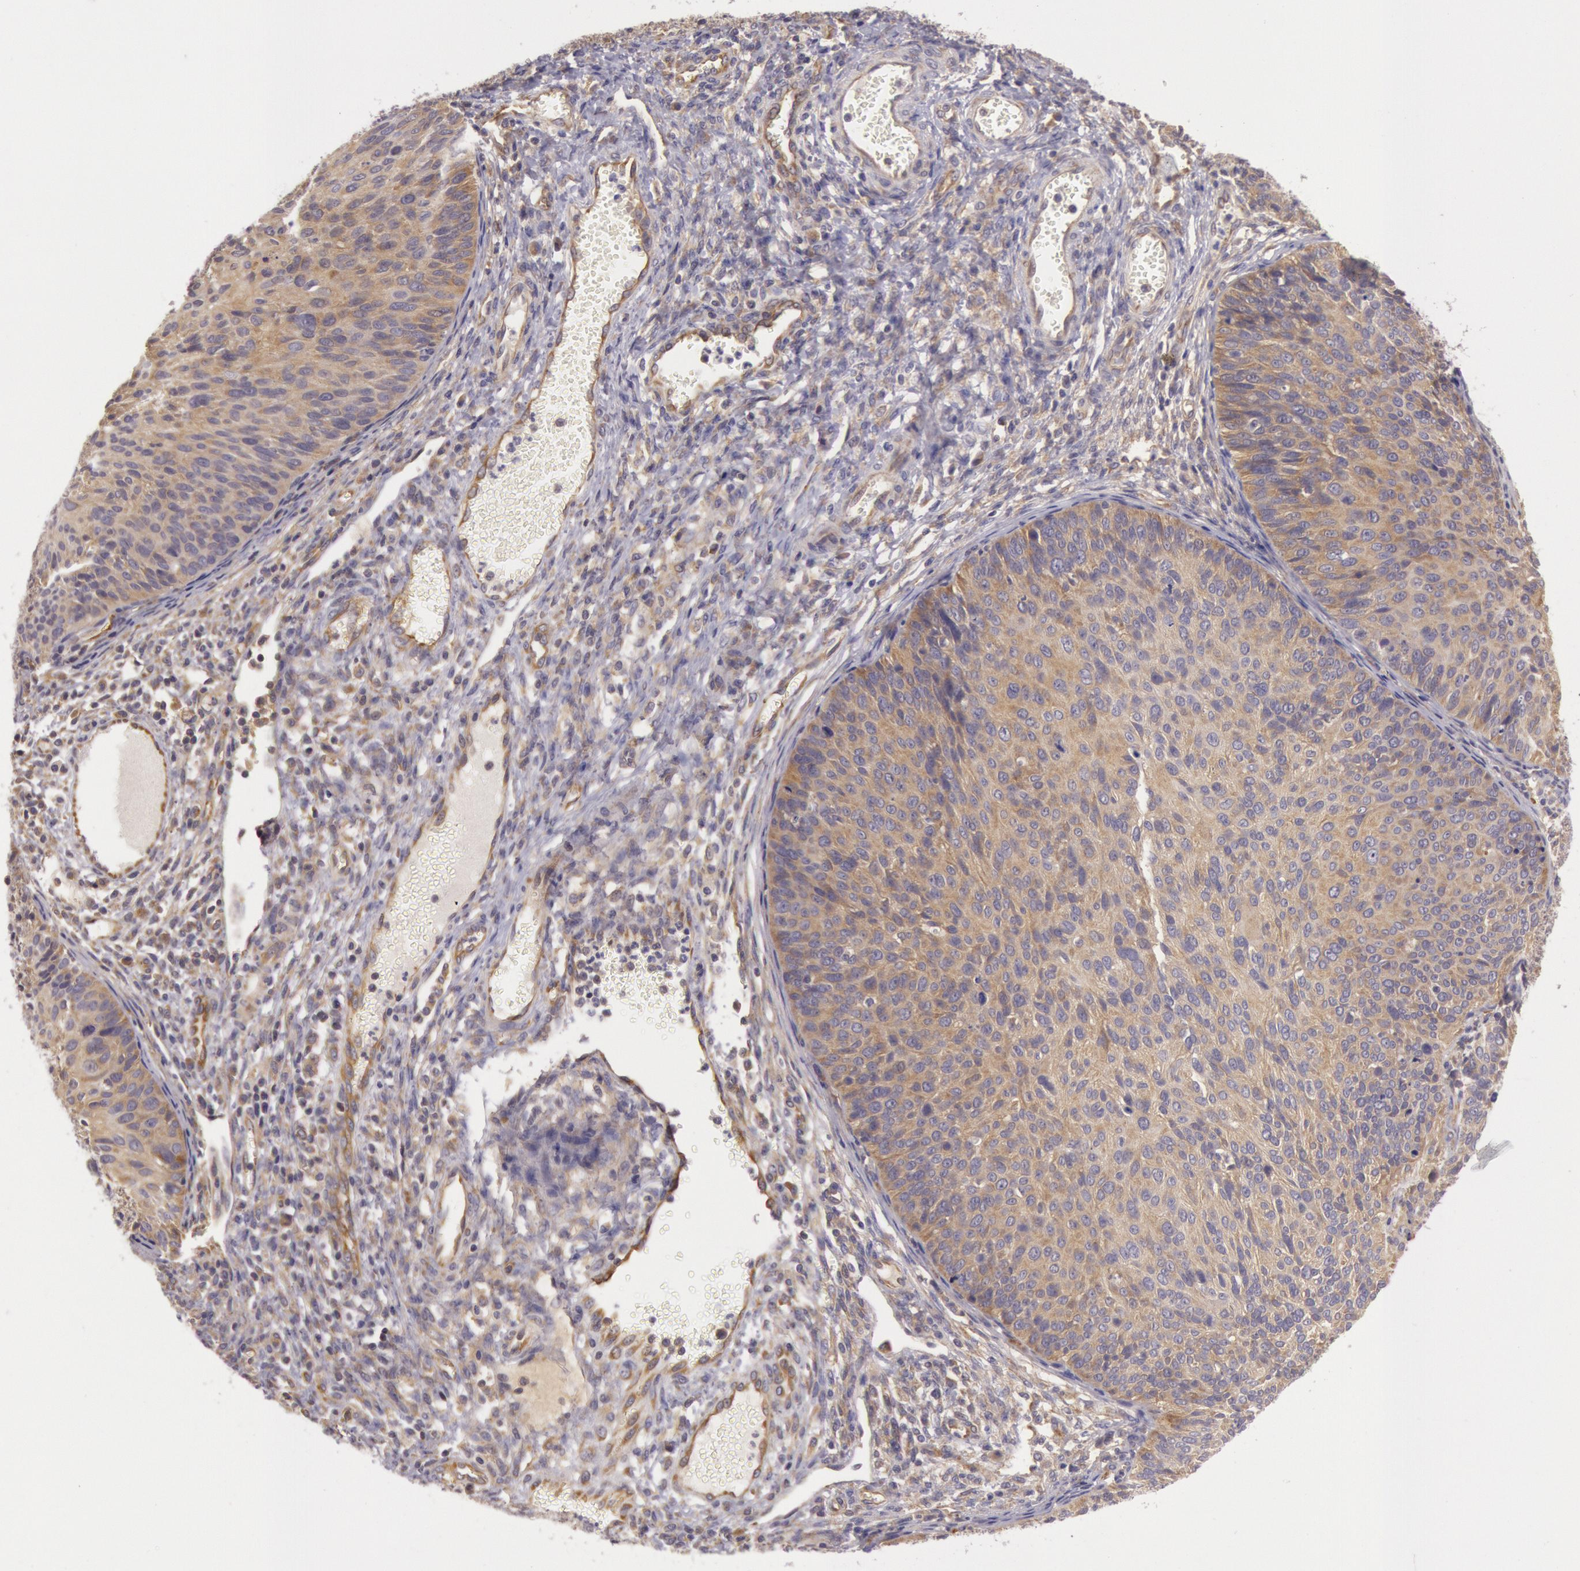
{"staining": {"intensity": "weak", "quantity": ">75%", "location": "cytoplasmic/membranous"}, "tissue": "cervical cancer", "cell_type": "Tumor cells", "image_type": "cancer", "snomed": [{"axis": "morphology", "description": "Squamous cell carcinoma, NOS"}, {"axis": "topography", "description": "Cervix"}], "caption": "Weak cytoplasmic/membranous staining is appreciated in approximately >75% of tumor cells in cervical cancer. Using DAB (brown) and hematoxylin (blue) stains, captured at high magnification using brightfield microscopy.", "gene": "CHUK", "patient": {"sex": "female", "age": 36}}